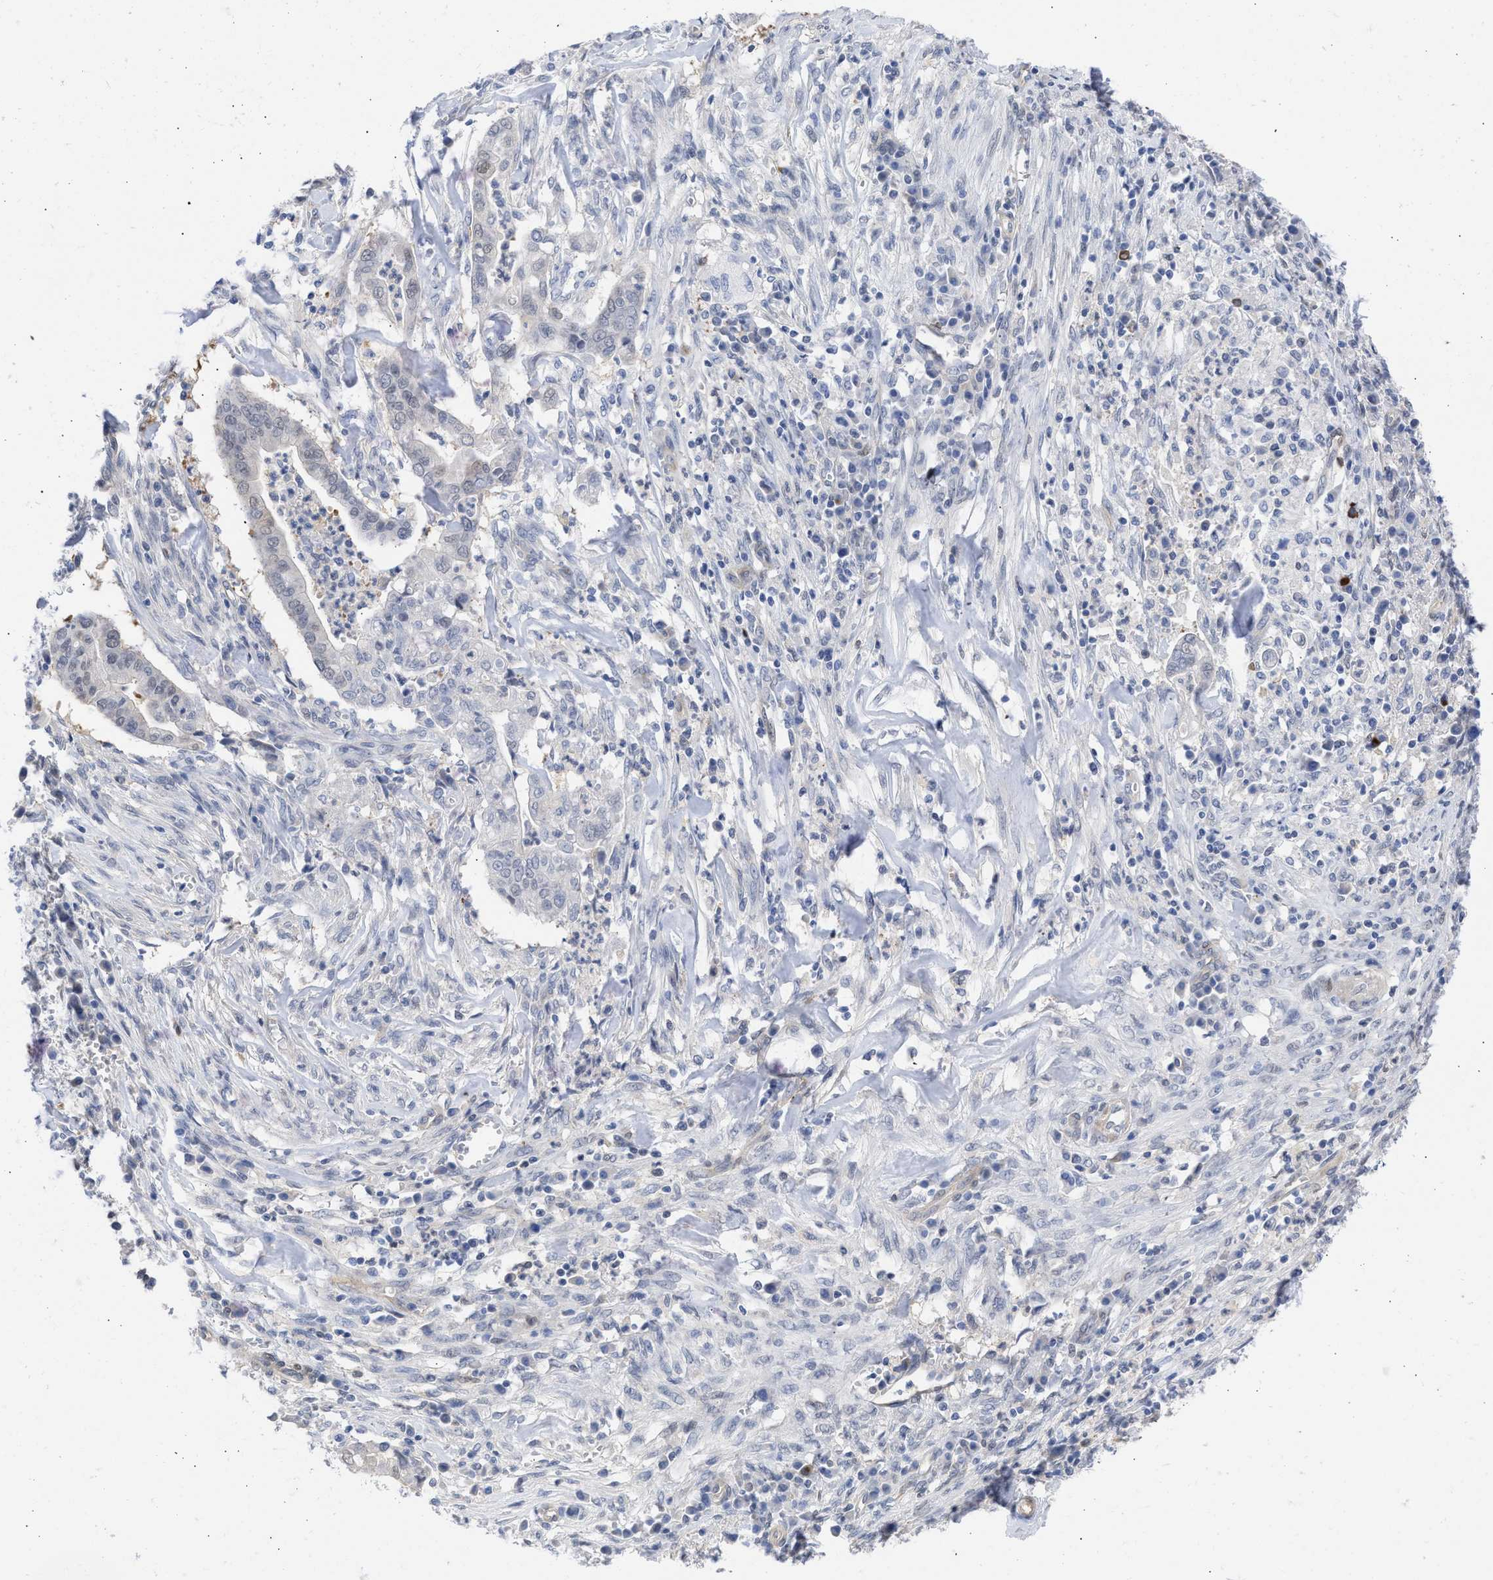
{"staining": {"intensity": "negative", "quantity": "none", "location": "none"}, "tissue": "cervical cancer", "cell_type": "Tumor cells", "image_type": "cancer", "snomed": [{"axis": "morphology", "description": "Adenocarcinoma, NOS"}, {"axis": "topography", "description": "Cervix"}], "caption": "This photomicrograph is of cervical cancer (adenocarcinoma) stained with immunohistochemistry to label a protein in brown with the nuclei are counter-stained blue. There is no expression in tumor cells. Brightfield microscopy of immunohistochemistry (IHC) stained with DAB (3,3'-diaminobenzidine) (brown) and hematoxylin (blue), captured at high magnification.", "gene": "THRA", "patient": {"sex": "female", "age": 44}}